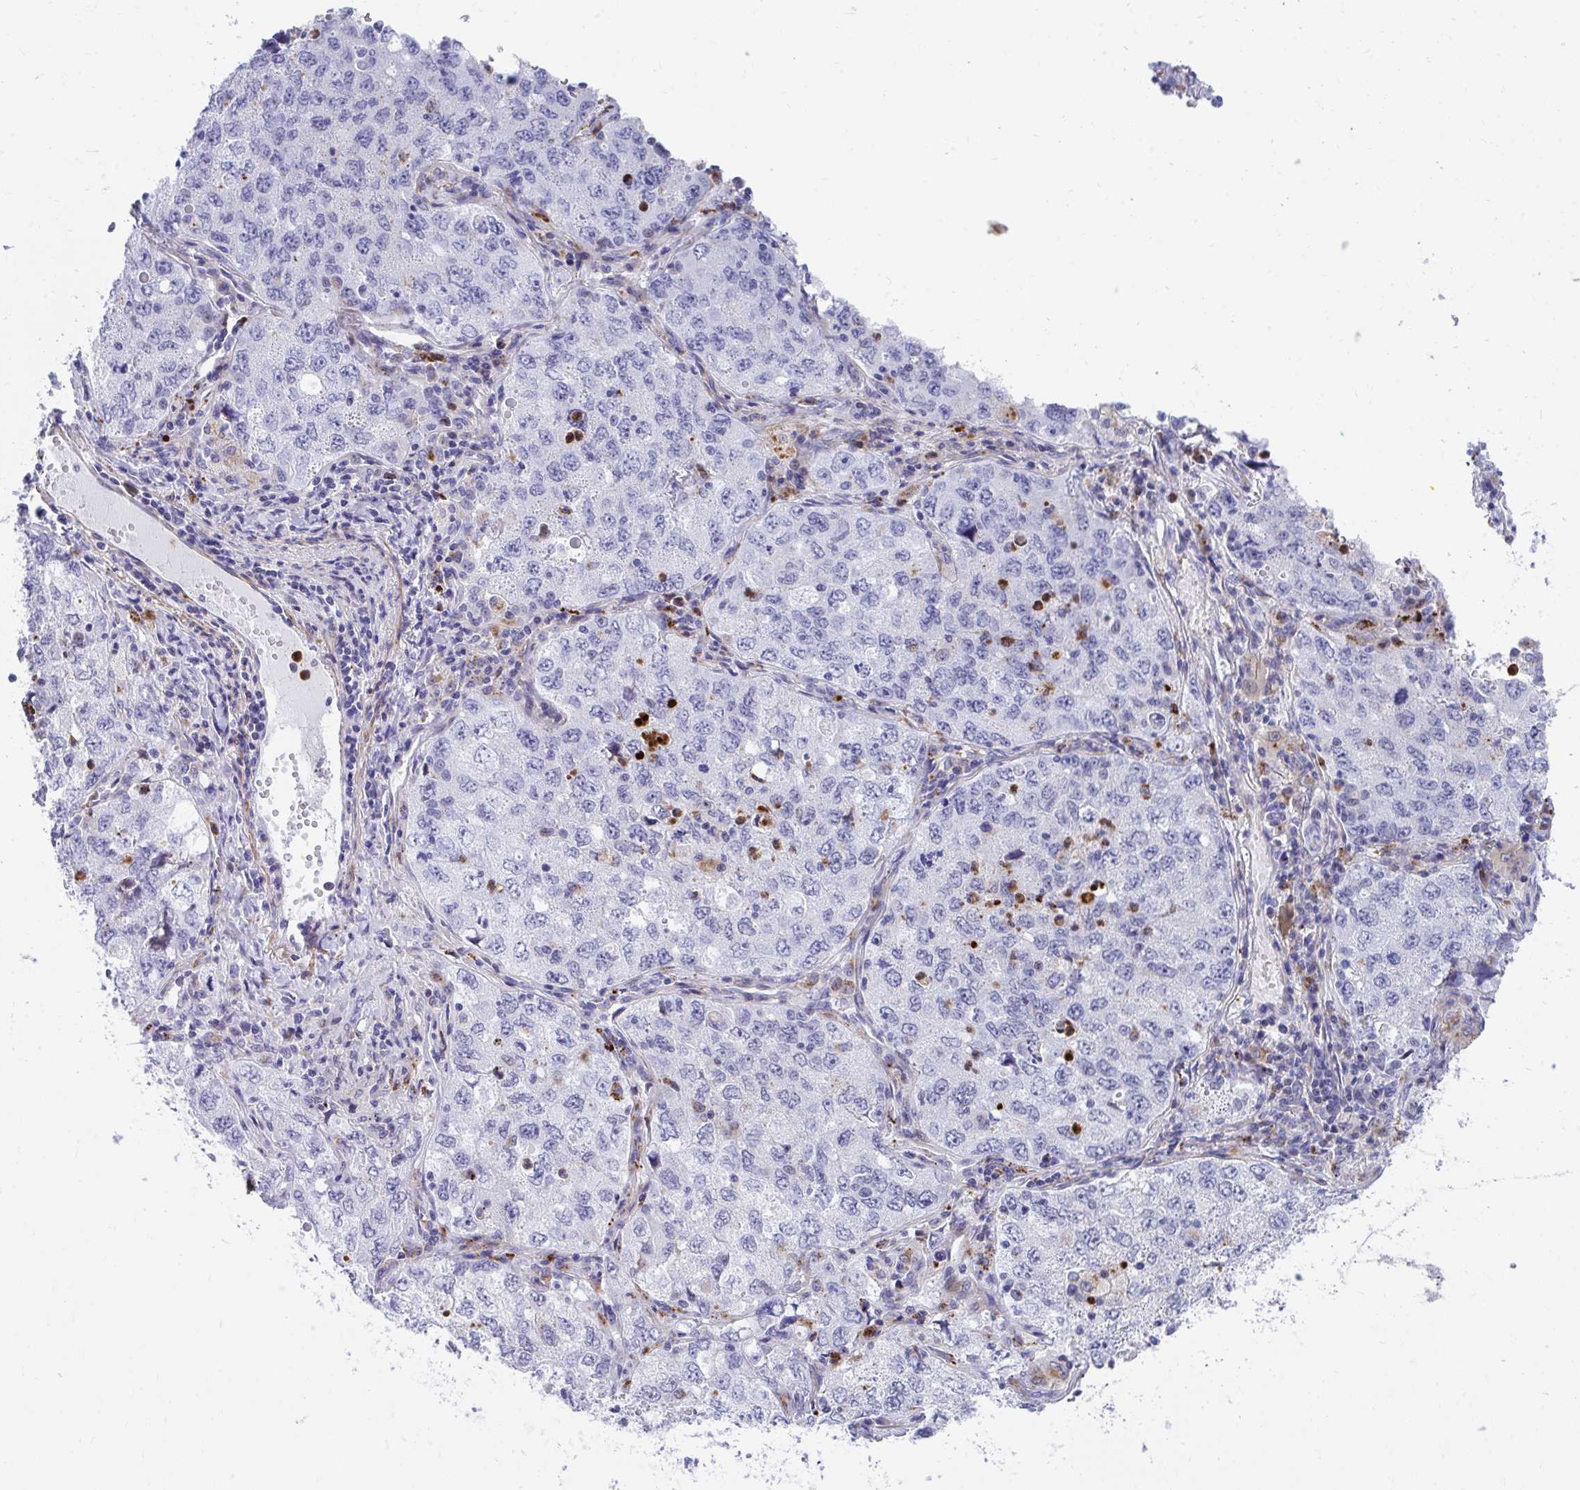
{"staining": {"intensity": "negative", "quantity": "none", "location": "none"}, "tissue": "lung cancer", "cell_type": "Tumor cells", "image_type": "cancer", "snomed": [{"axis": "morphology", "description": "Adenocarcinoma, NOS"}, {"axis": "topography", "description": "Lung"}], "caption": "A high-resolution micrograph shows IHC staining of lung cancer (adenocarcinoma), which exhibits no significant positivity in tumor cells.", "gene": "CSTB", "patient": {"sex": "female", "age": 57}}